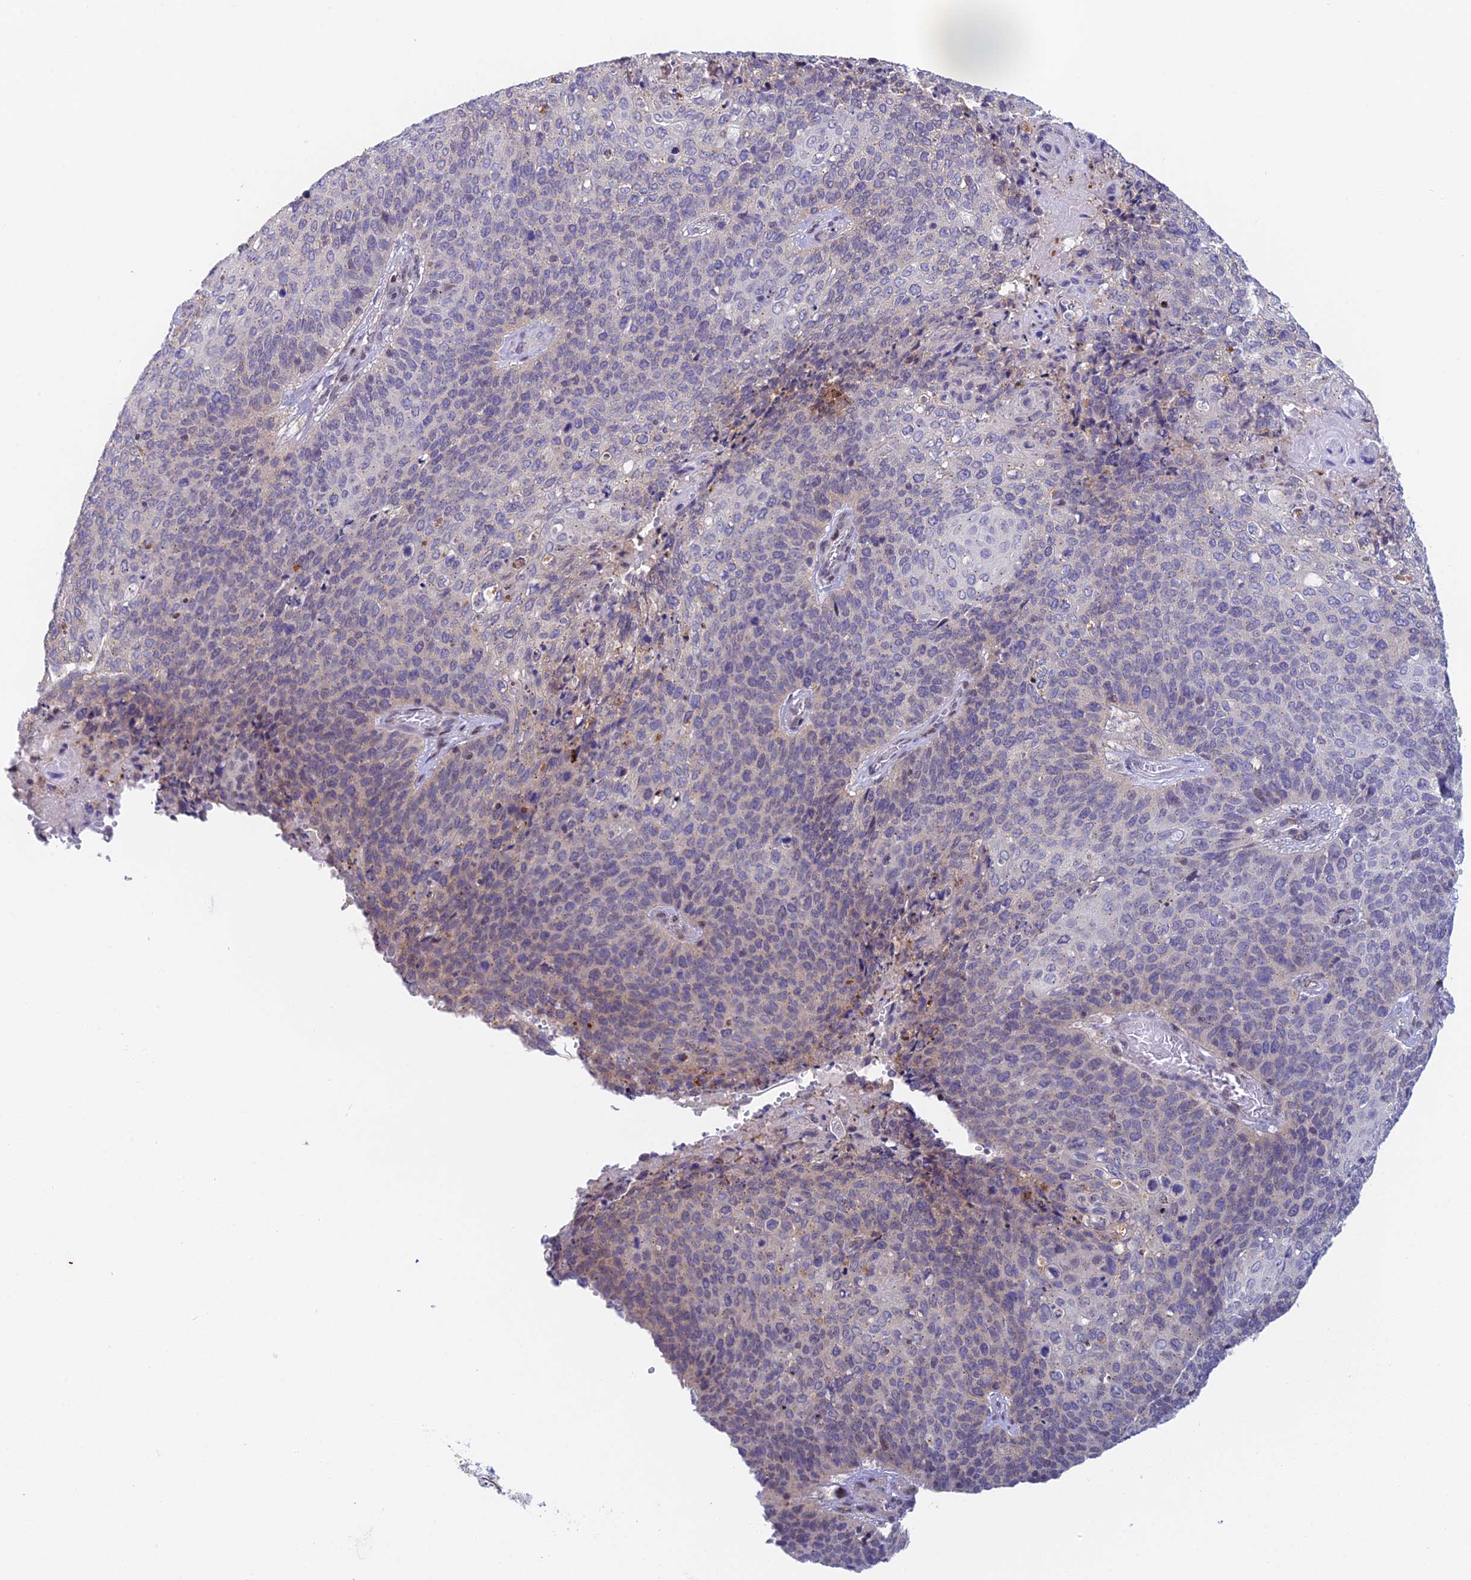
{"staining": {"intensity": "negative", "quantity": "none", "location": "none"}, "tissue": "cervical cancer", "cell_type": "Tumor cells", "image_type": "cancer", "snomed": [{"axis": "morphology", "description": "Squamous cell carcinoma, NOS"}, {"axis": "topography", "description": "Cervix"}], "caption": "An immunohistochemistry micrograph of squamous cell carcinoma (cervical) is shown. There is no staining in tumor cells of squamous cell carcinoma (cervical).", "gene": "MRPL17", "patient": {"sex": "female", "age": 39}}